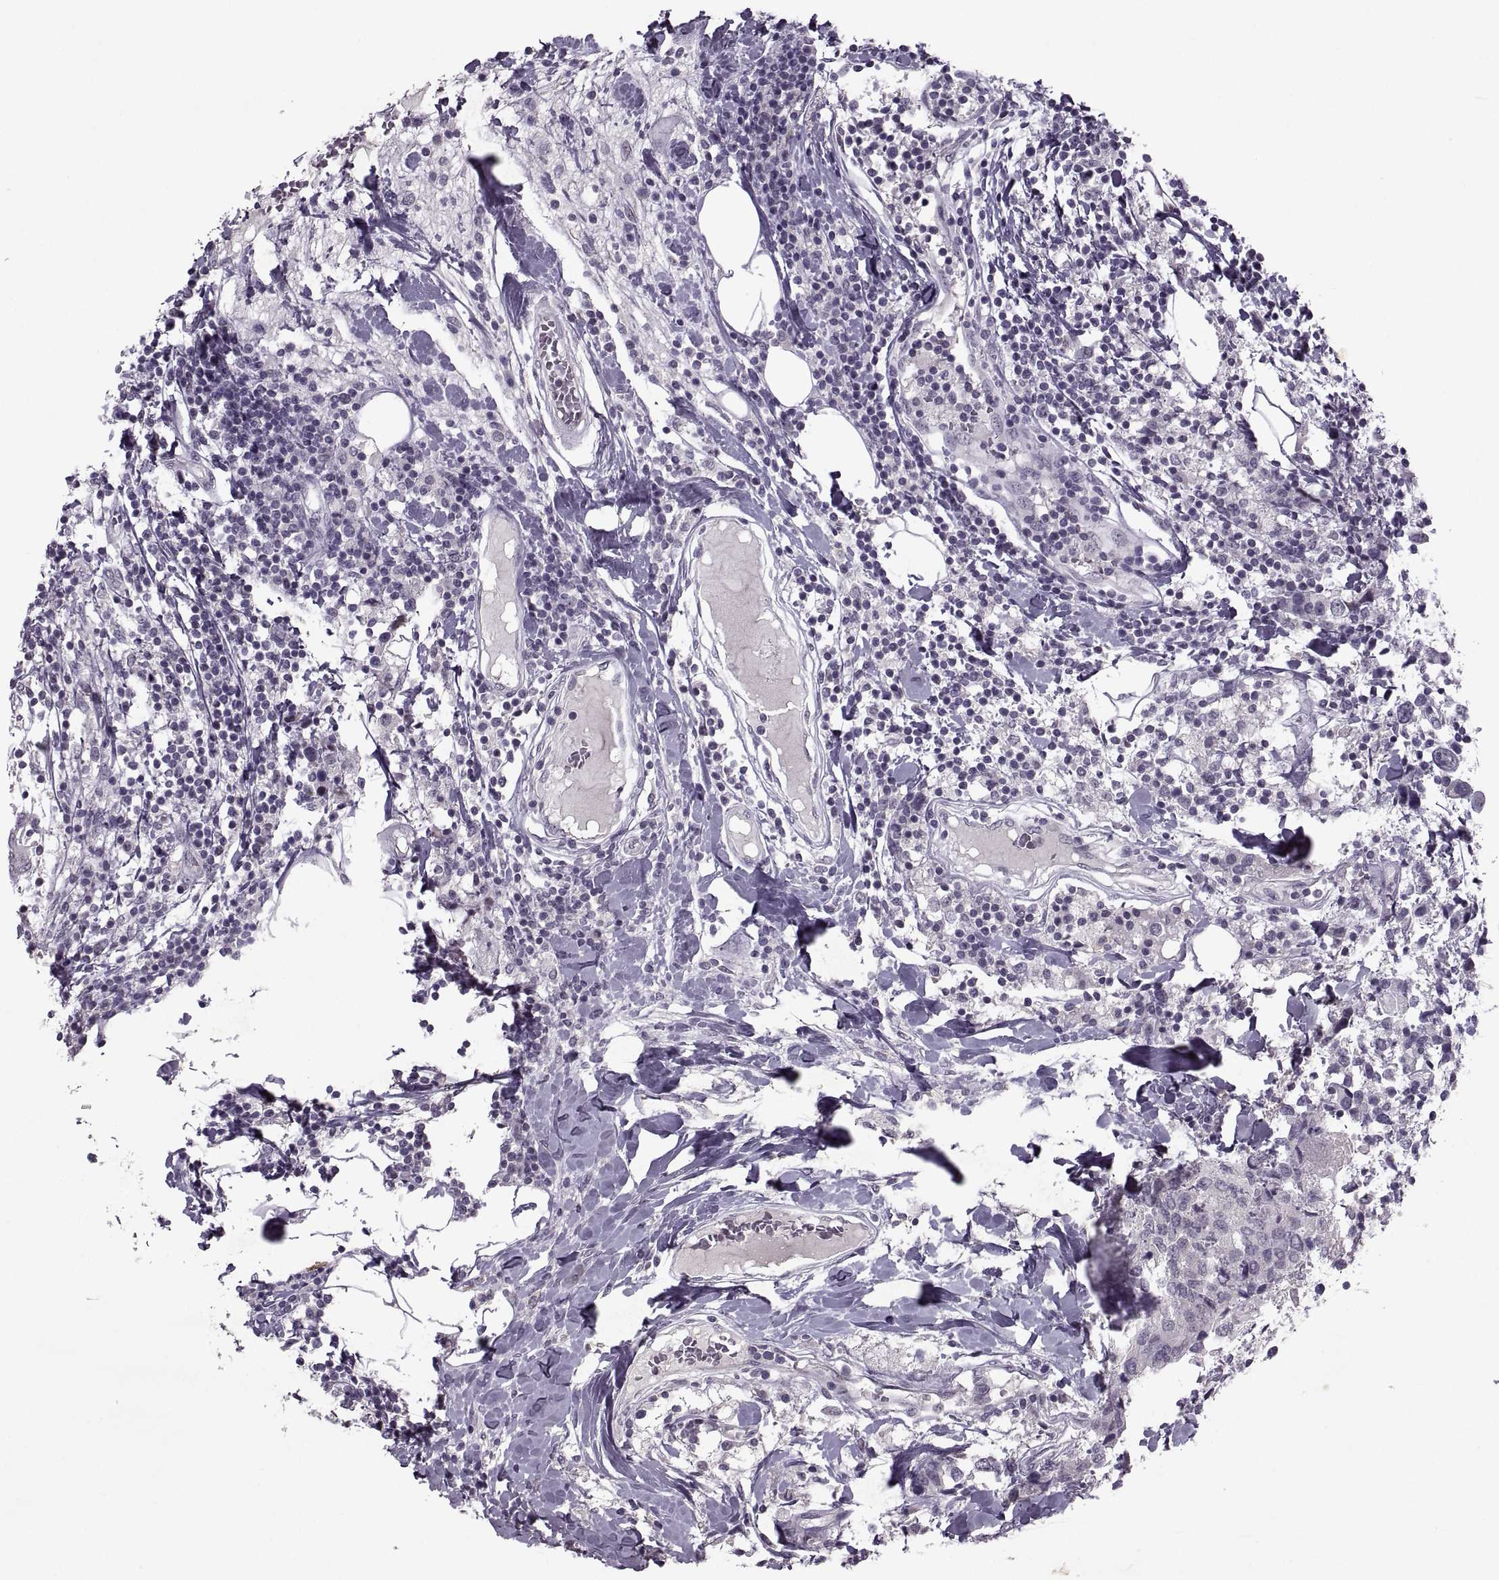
{"staining": {"intensity": "weak", "quantity": "<25%", "location": "cytoplasmic/membranous"}, "tissue": "breast cancer", "cell_type": "Tumor cells", "image_type": "cancer", "snomed": [{"axis": "morphology", "description": "Lobular carcinoma"}, {"axis": "topography", "description": "Breast"}], "caption": "A high-resolution photomicrograph shows immunohistochemistry staining of breast cancer (lobular carcinoma), which reveals no significant expression in tumor cells.", "gene": "MGAT4D", "patient": {"sex": "female", "age": 59}}